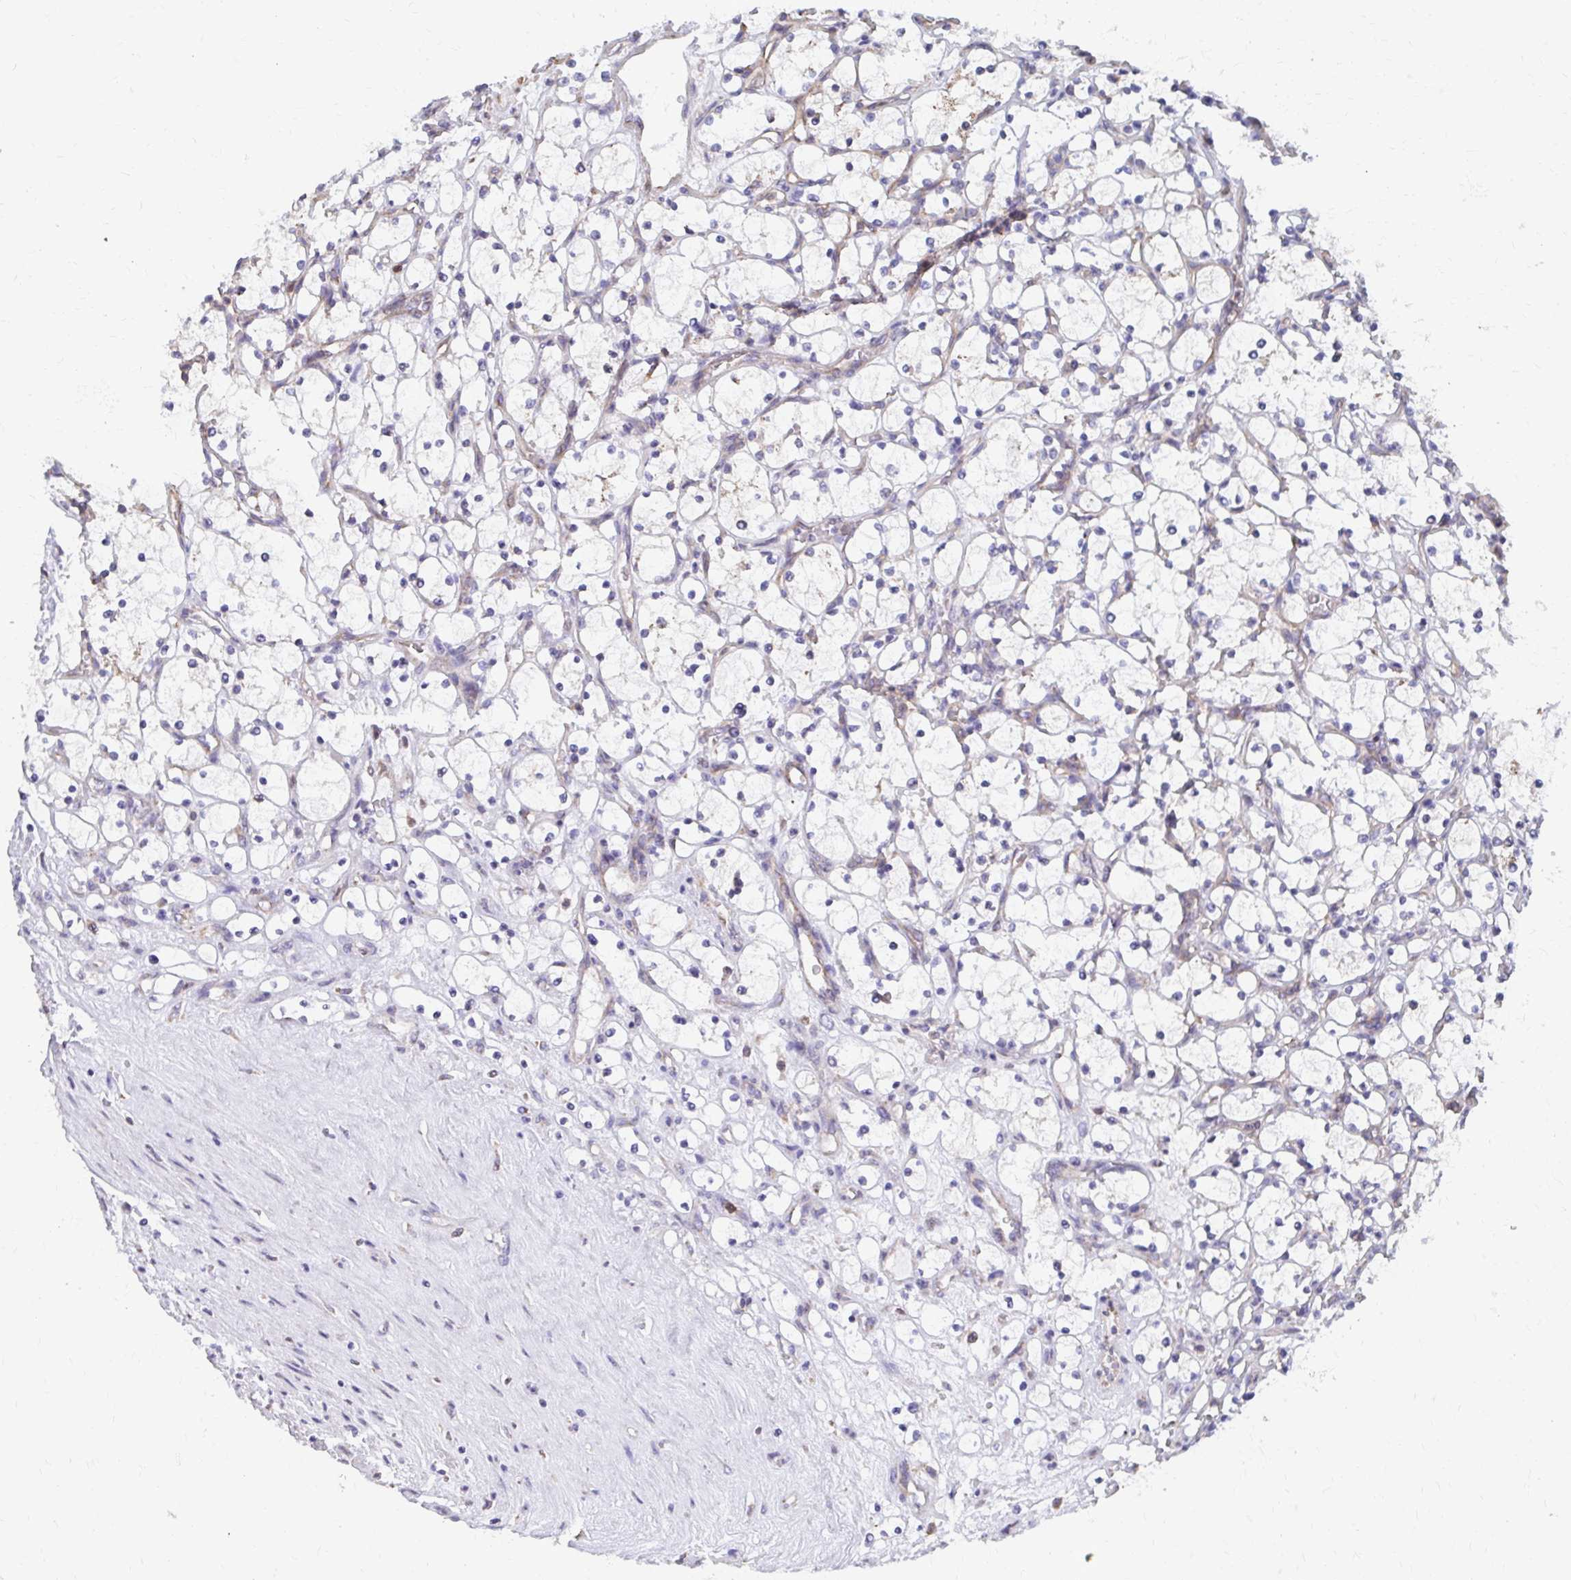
{"staining": {"intensity": "negative", "quantity": "none", "location": "none"}, "tissue": "renal cancer", "cell_type": "Tumor cells", "image_type": "cancer", "snomed": [{"axis": "morphology", "description": "Adenocarcinoma, NOS"}, {"axis": "topography", "description": "Kidney"}], "caption": "Protein analysis of renal adenocarcinoma reveals no significant expression in tumor cells.", "gene": "FKBP2", "patient": {"sex": "female", "age": 69}}